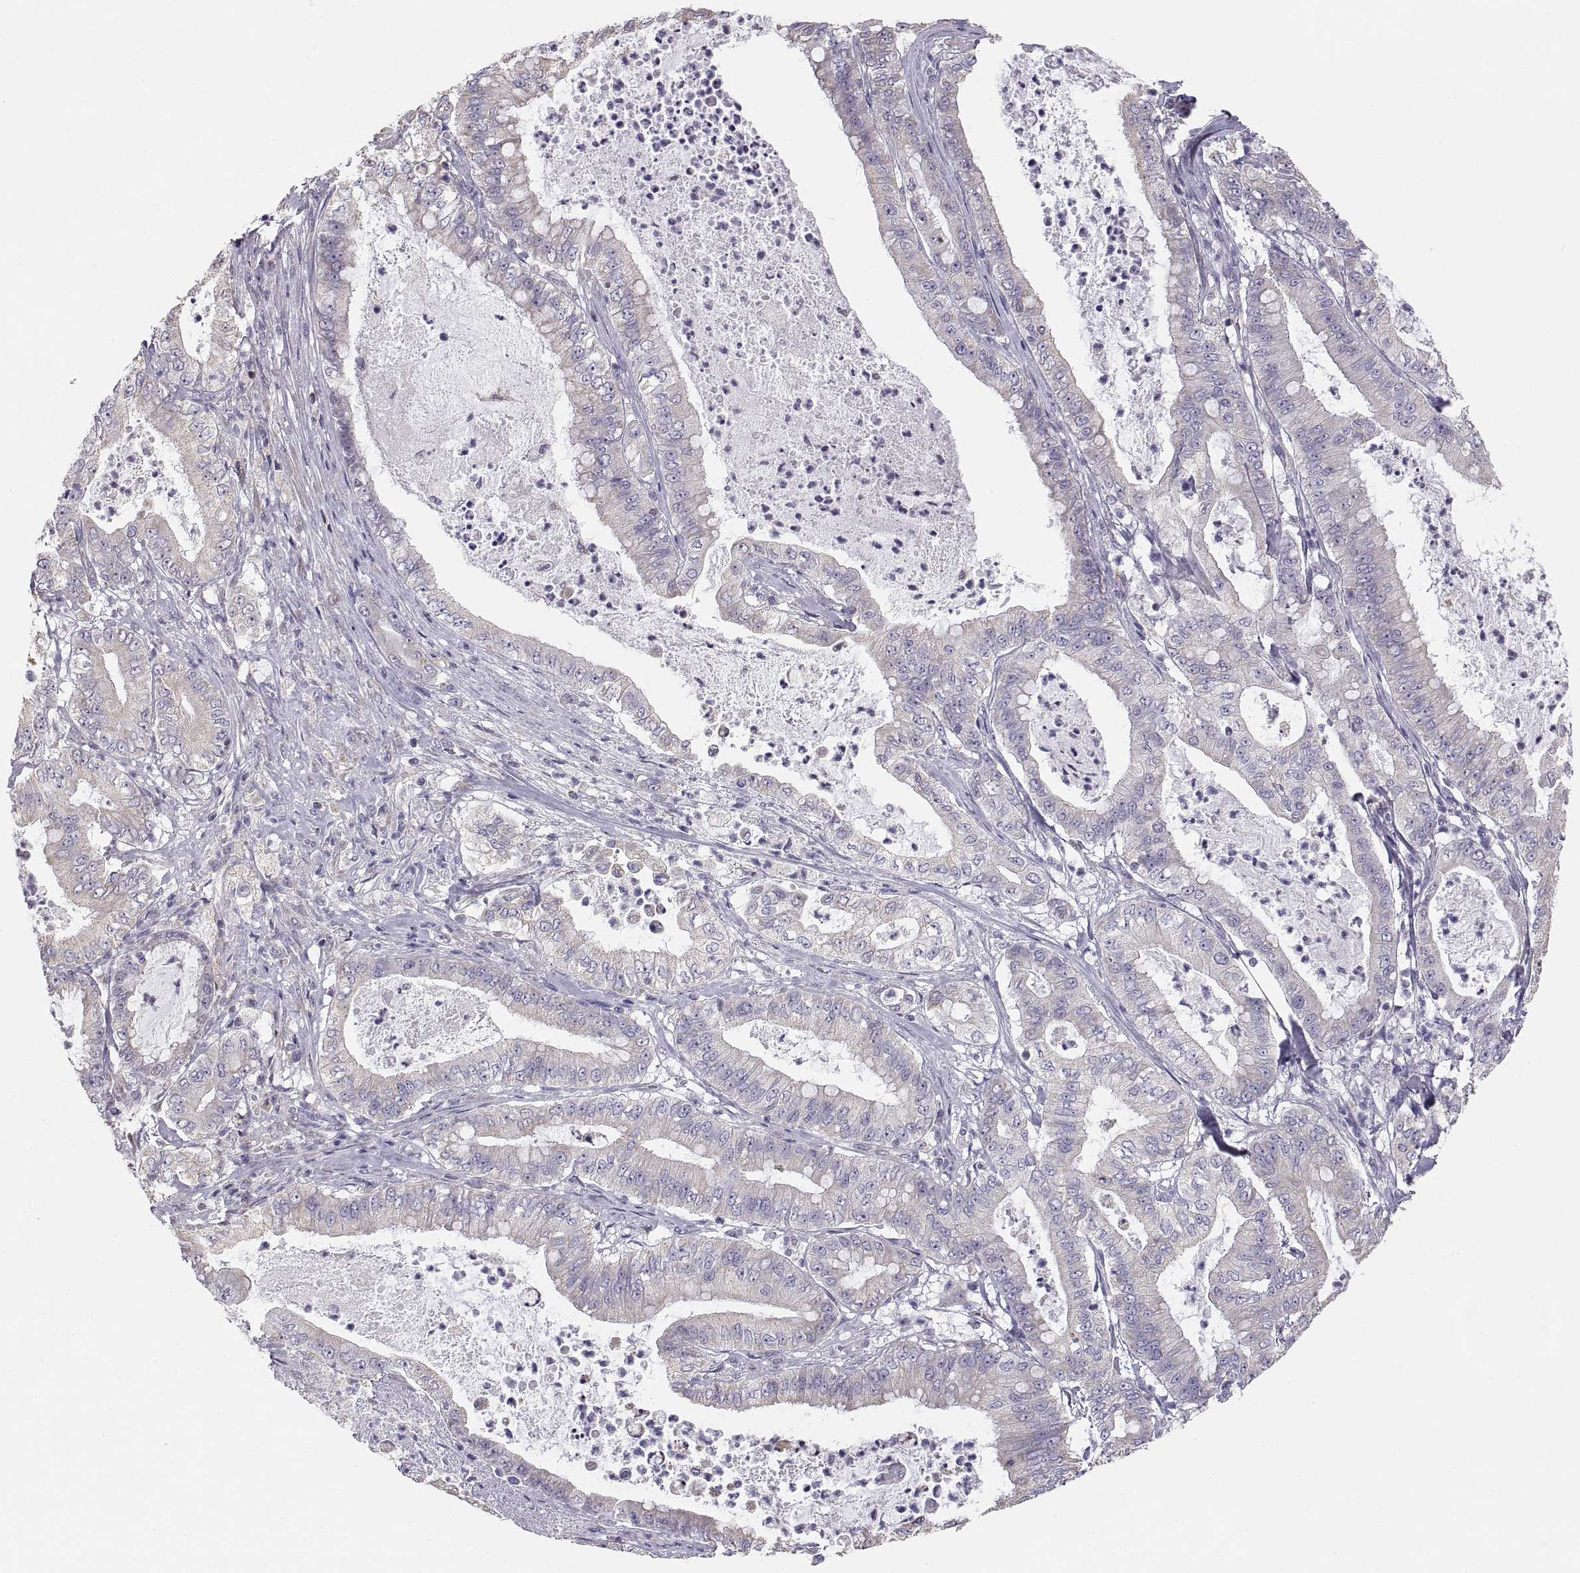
{"staining": {"intensity": "negative", "quantity": "none", "location": "none"}, "tissue": "pancreatic cancer", "cell_type": "Tumor cells", "image_type": "cancer", "snomed": [{"axis": "morphology", "description": "Adenocarcinoma, NOS"}, {"axis": "topography", "description": "Pancreas"}], "caption": "Protein analysis of pancreatic cancer (adenocarcinoma) reveals no significant expression in tumor cells.", "gene": "TNNC1", "patient": {"sex": "male", "age": 71}}